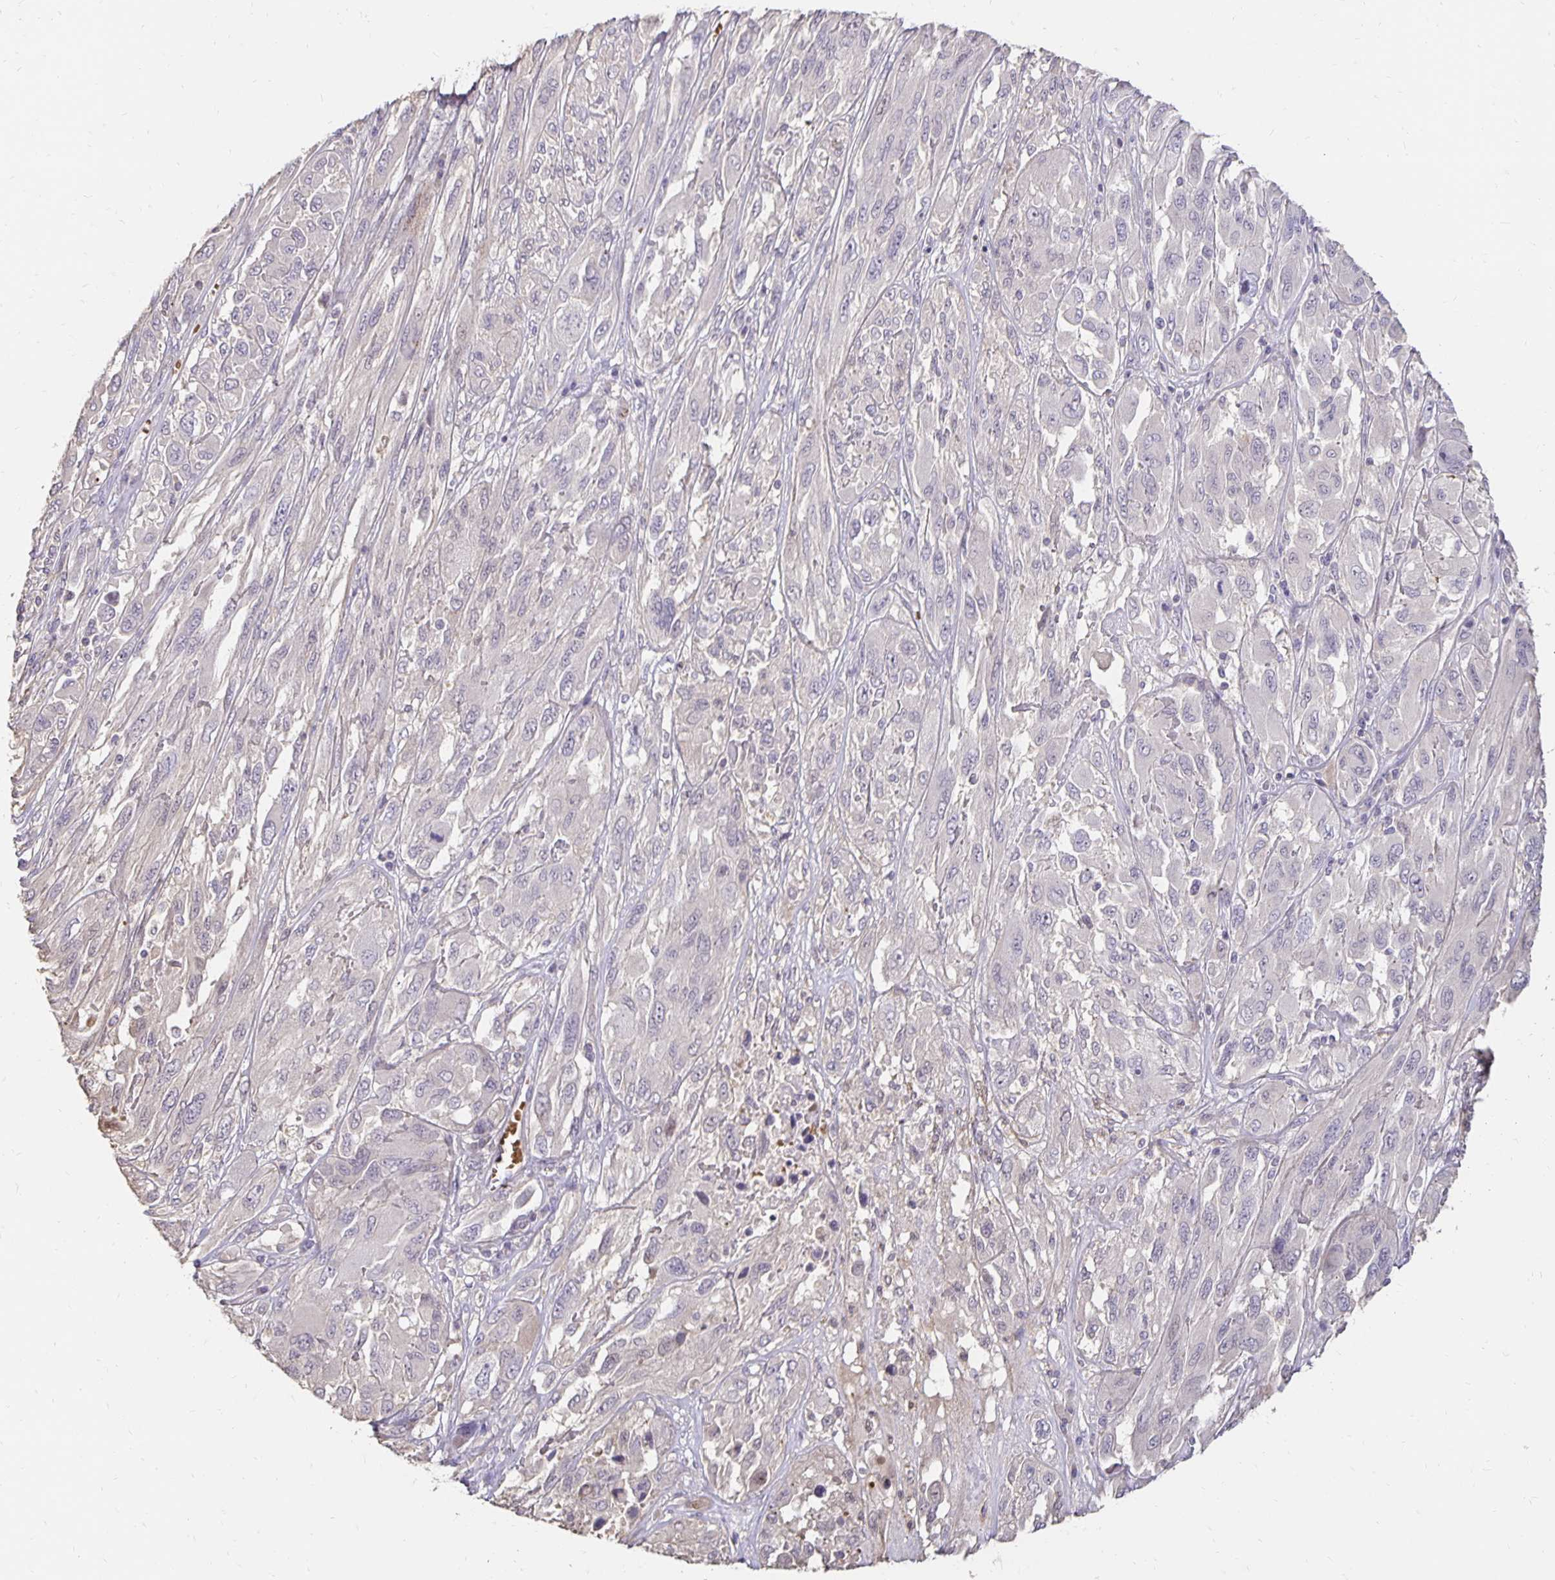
{"staining": {"intensity": "negative", "quantity": "none", "location": "none"}, "tissue": "melanoma", "cell_type": "Tumor cells", "image_type": "cancer", "snomed": [{"axis": "morphology", "description": "Malignant melanoma, NOS"}, {"axis": "topography", "description": "Skin"}], "caption": "Photomicrograph shows no significant protein expression in tumor cells of malignant melanoma.", "gene": "CST6", "patient": {"sex": "female", "age": 91}}